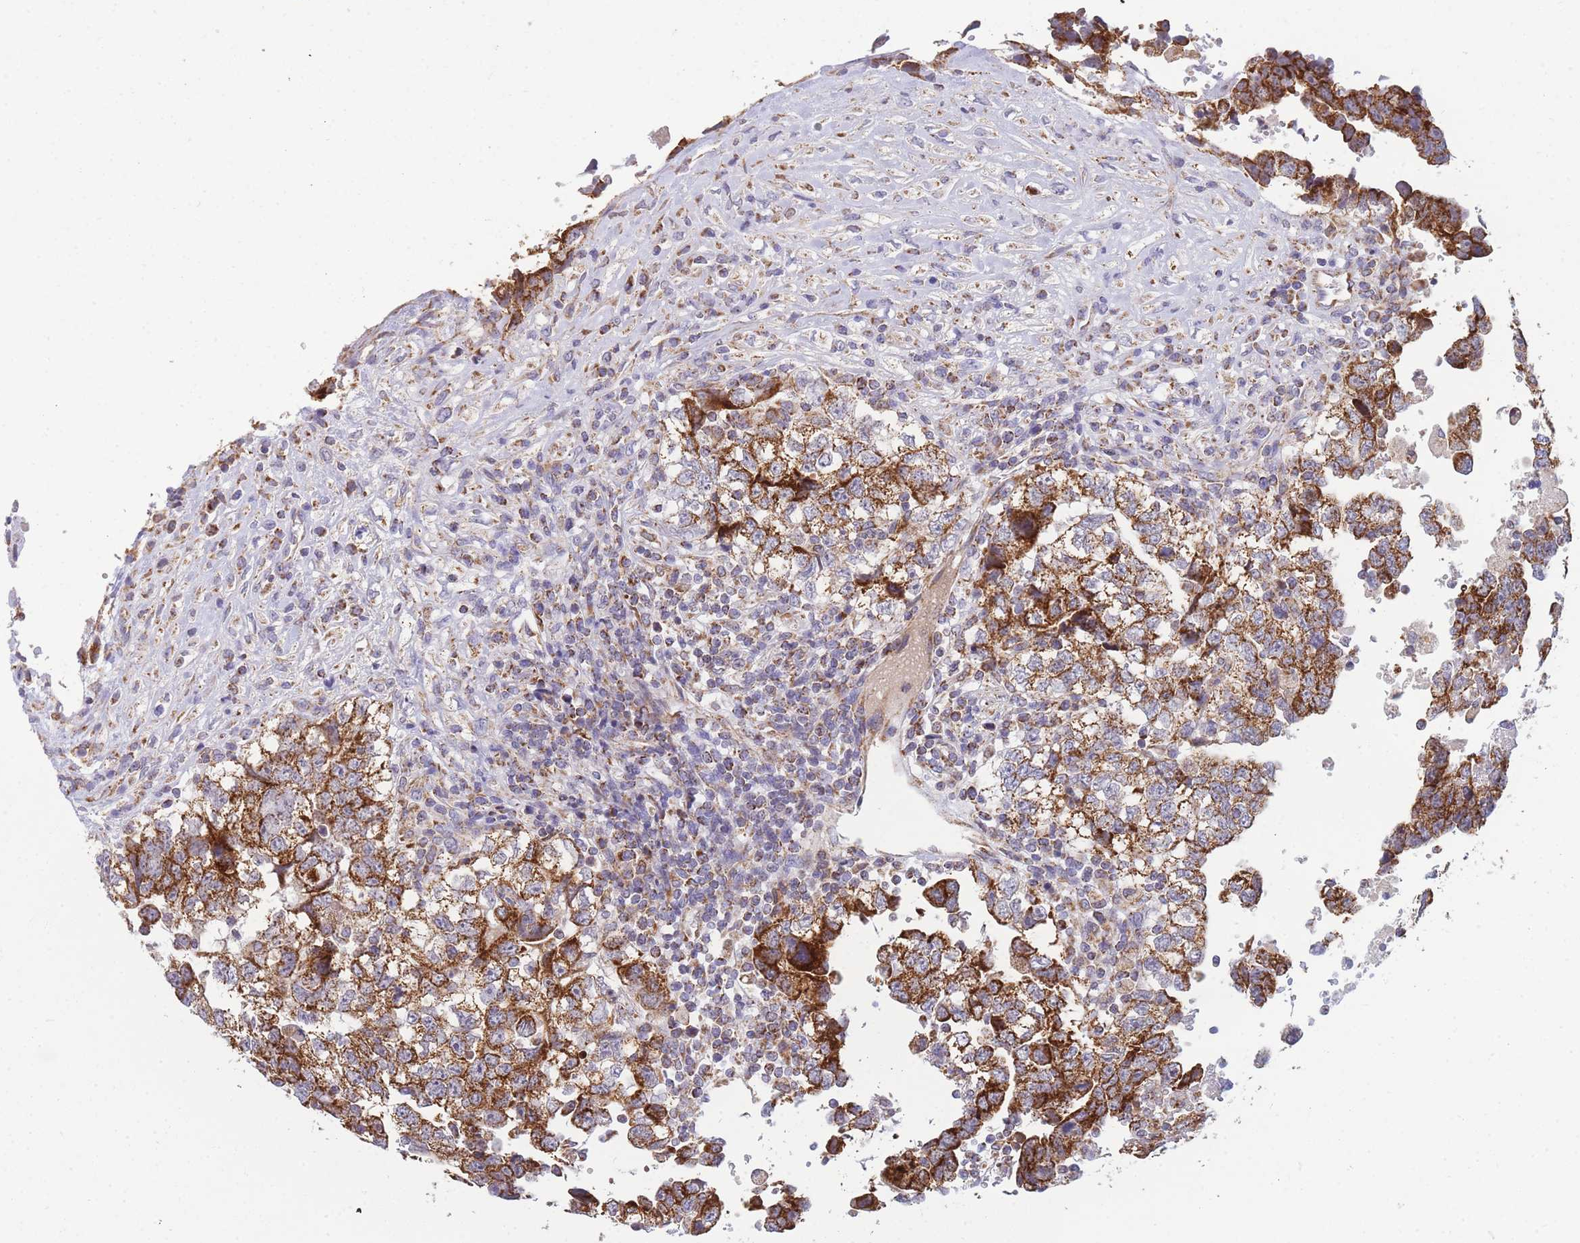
{"staining": {"intensity": "strong", "quantity": ">75%", "location": "cytoplasmic/membranous"}, "tissue": "testis cancer", "cell_type": "Tumor cells", "image_type": "cancer", "snomed": [{"axis": "morphology", "description": "Carcinoma, Embryonal, NOS"}, {"axis": "topography", "description": "Testis"}], "caption": "Immunohistochemical staining of testis embryonal carcinoma demonstrates high levels of strong cytoplasmic/membranous expression in approximately >75% of tumor cells. (DAB IHC with brightfield microscopy, high magnification).", "gene": "MRPS11", "patient": {"sex": "male", "age": 37}}